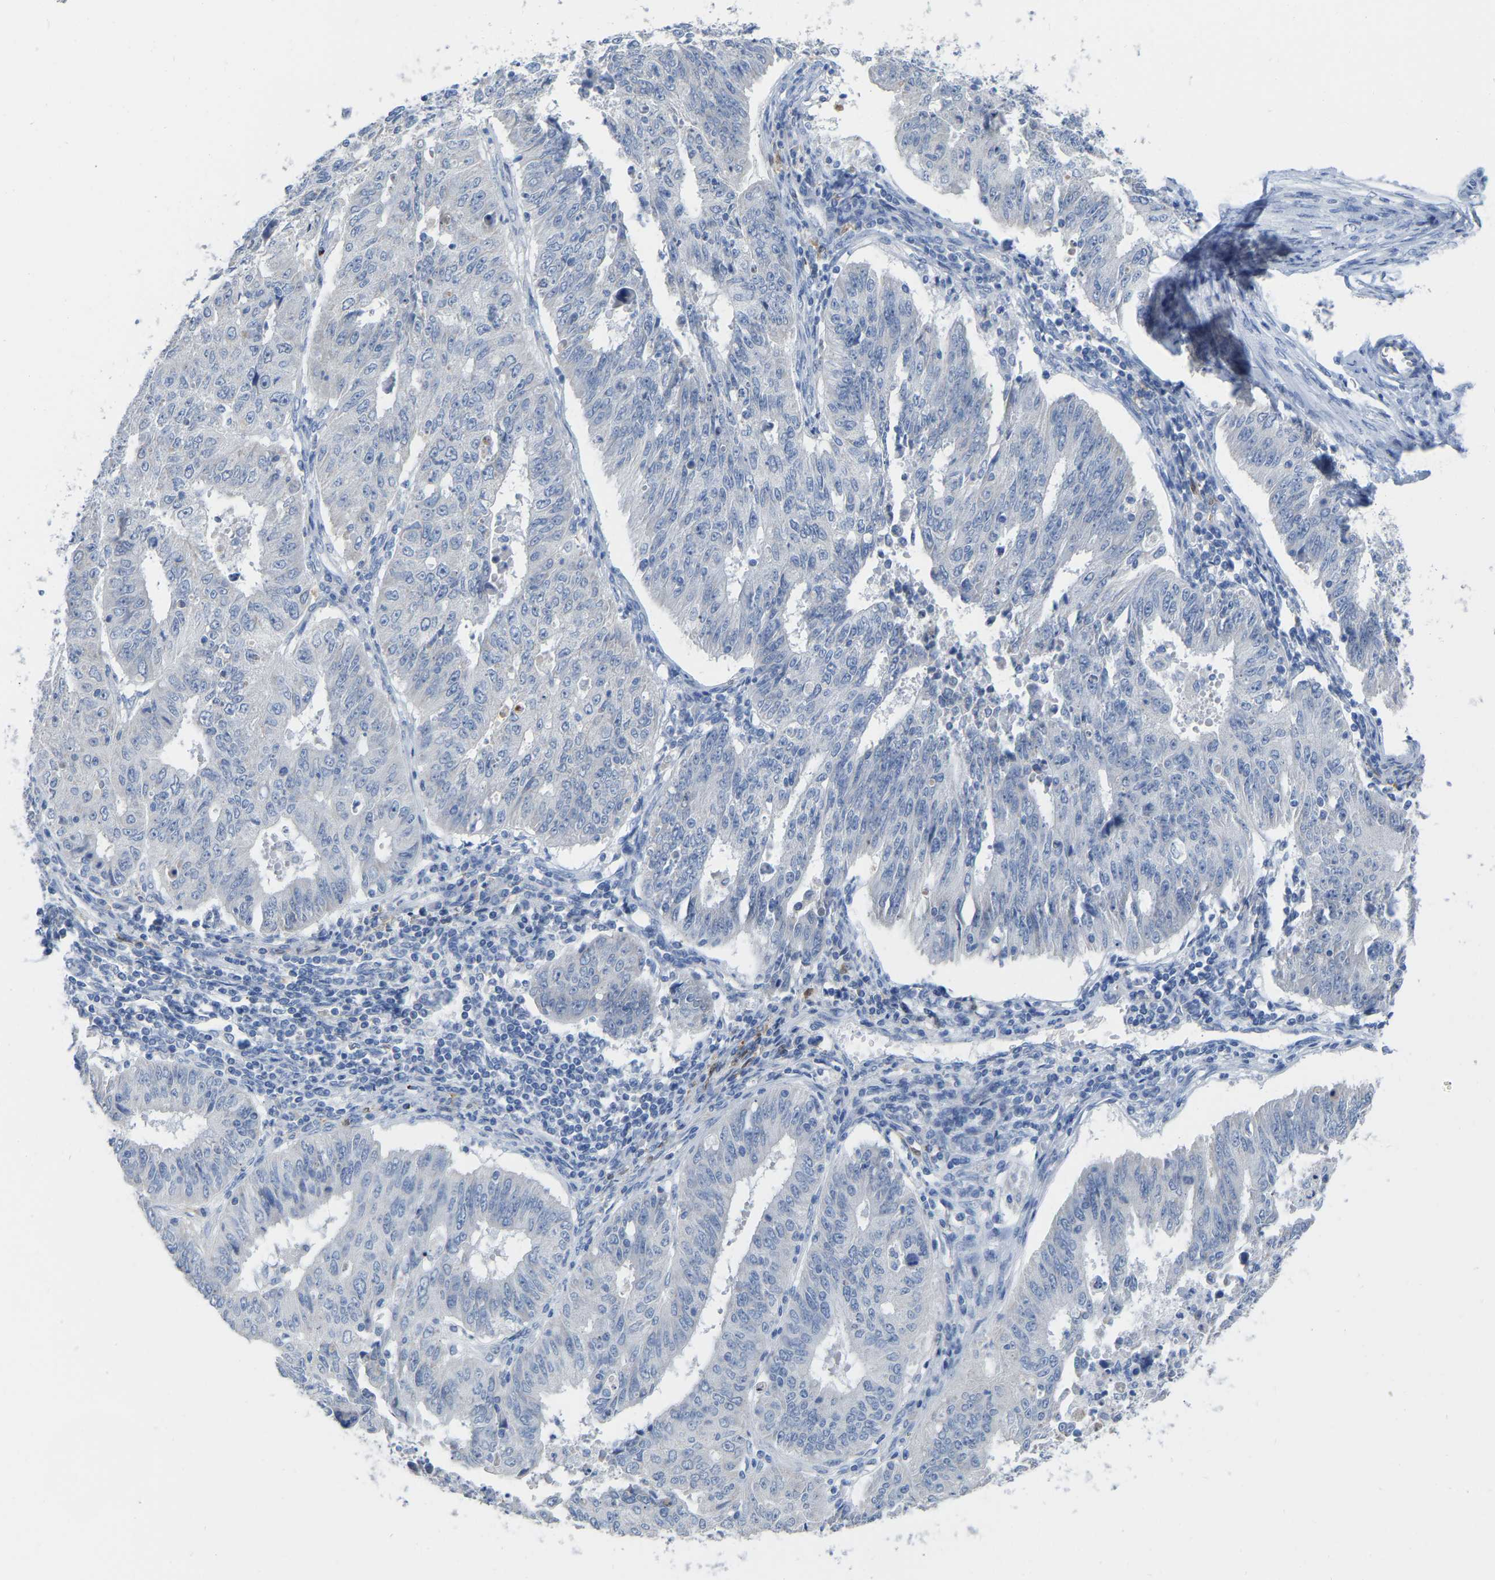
{"staining": {"intensity": "negative", "quantity": "none", "location": "none"}, "tissue": "endometrial cancer", "cell_type": "Tumor cells", "image_type": "cancer", "snomed": [{"axis": "morphology", "description": "Adenocarcinoma, NOS"}, {"axis": "topography", "description": "Endometrium"}], "caption": "Tumor cells show no significant expression in endometrial cancer.", "gene": "ULBP2", "patient": {"sex": "female", "age": 42}}